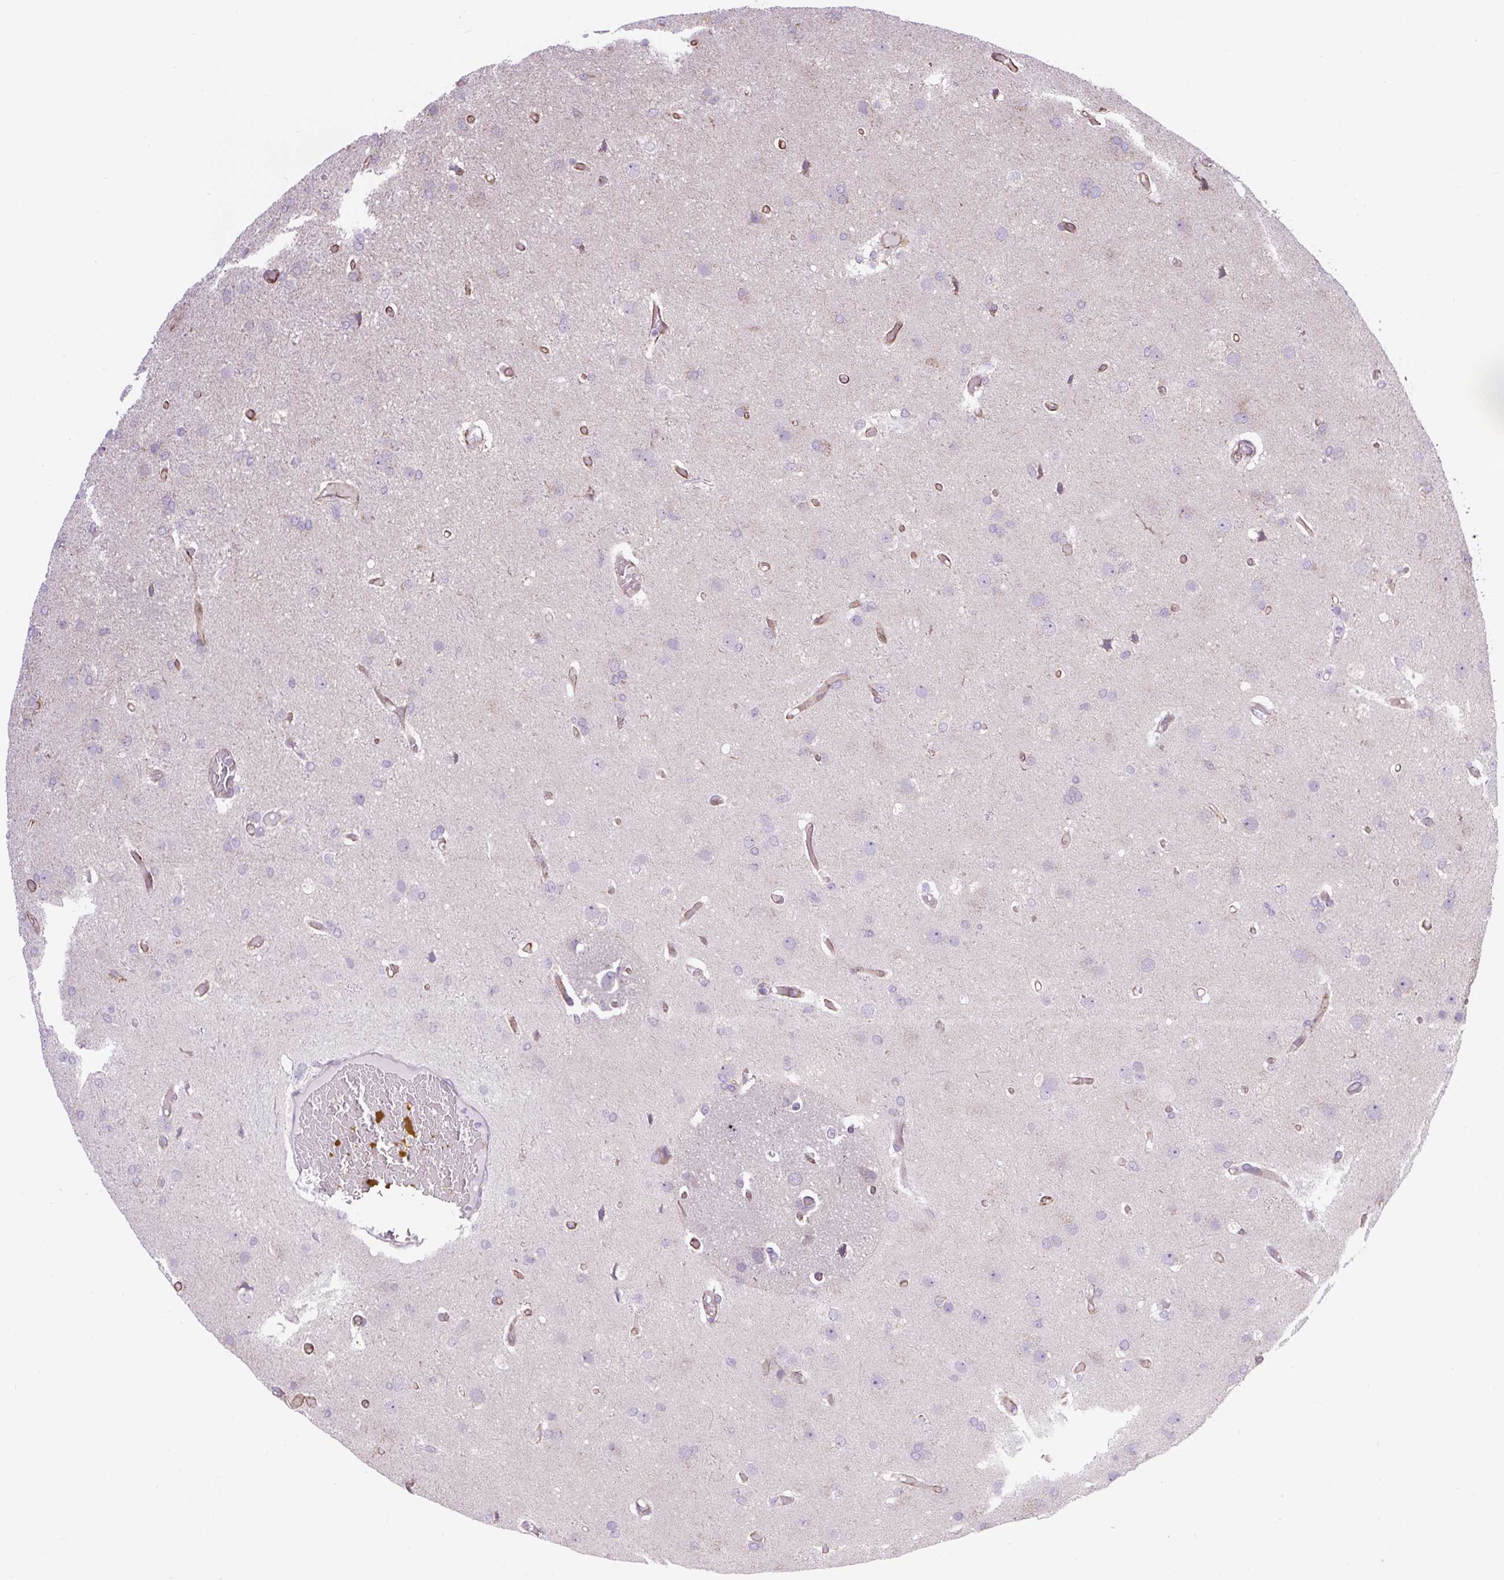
{"staining": {"intensity": "negative", "quantity": "none", "location": "none"}, "tissue": "glioma", "cell_type": "Tumor cells", "image_type": "cancer", "snomed": [{"axis": "morphology", "description": "Glioma, malignant, High grade"}, {"axis": "topography", "description": "Brain"}], "caption": "Glioma was stained to show a protein in brown. There is no significant staining in tumor cells. (DAB IHC visualized using brightfield microscopy, high magnification).", "gene": "RNASE10", "patient": {"sex": "female", "age": 74}}